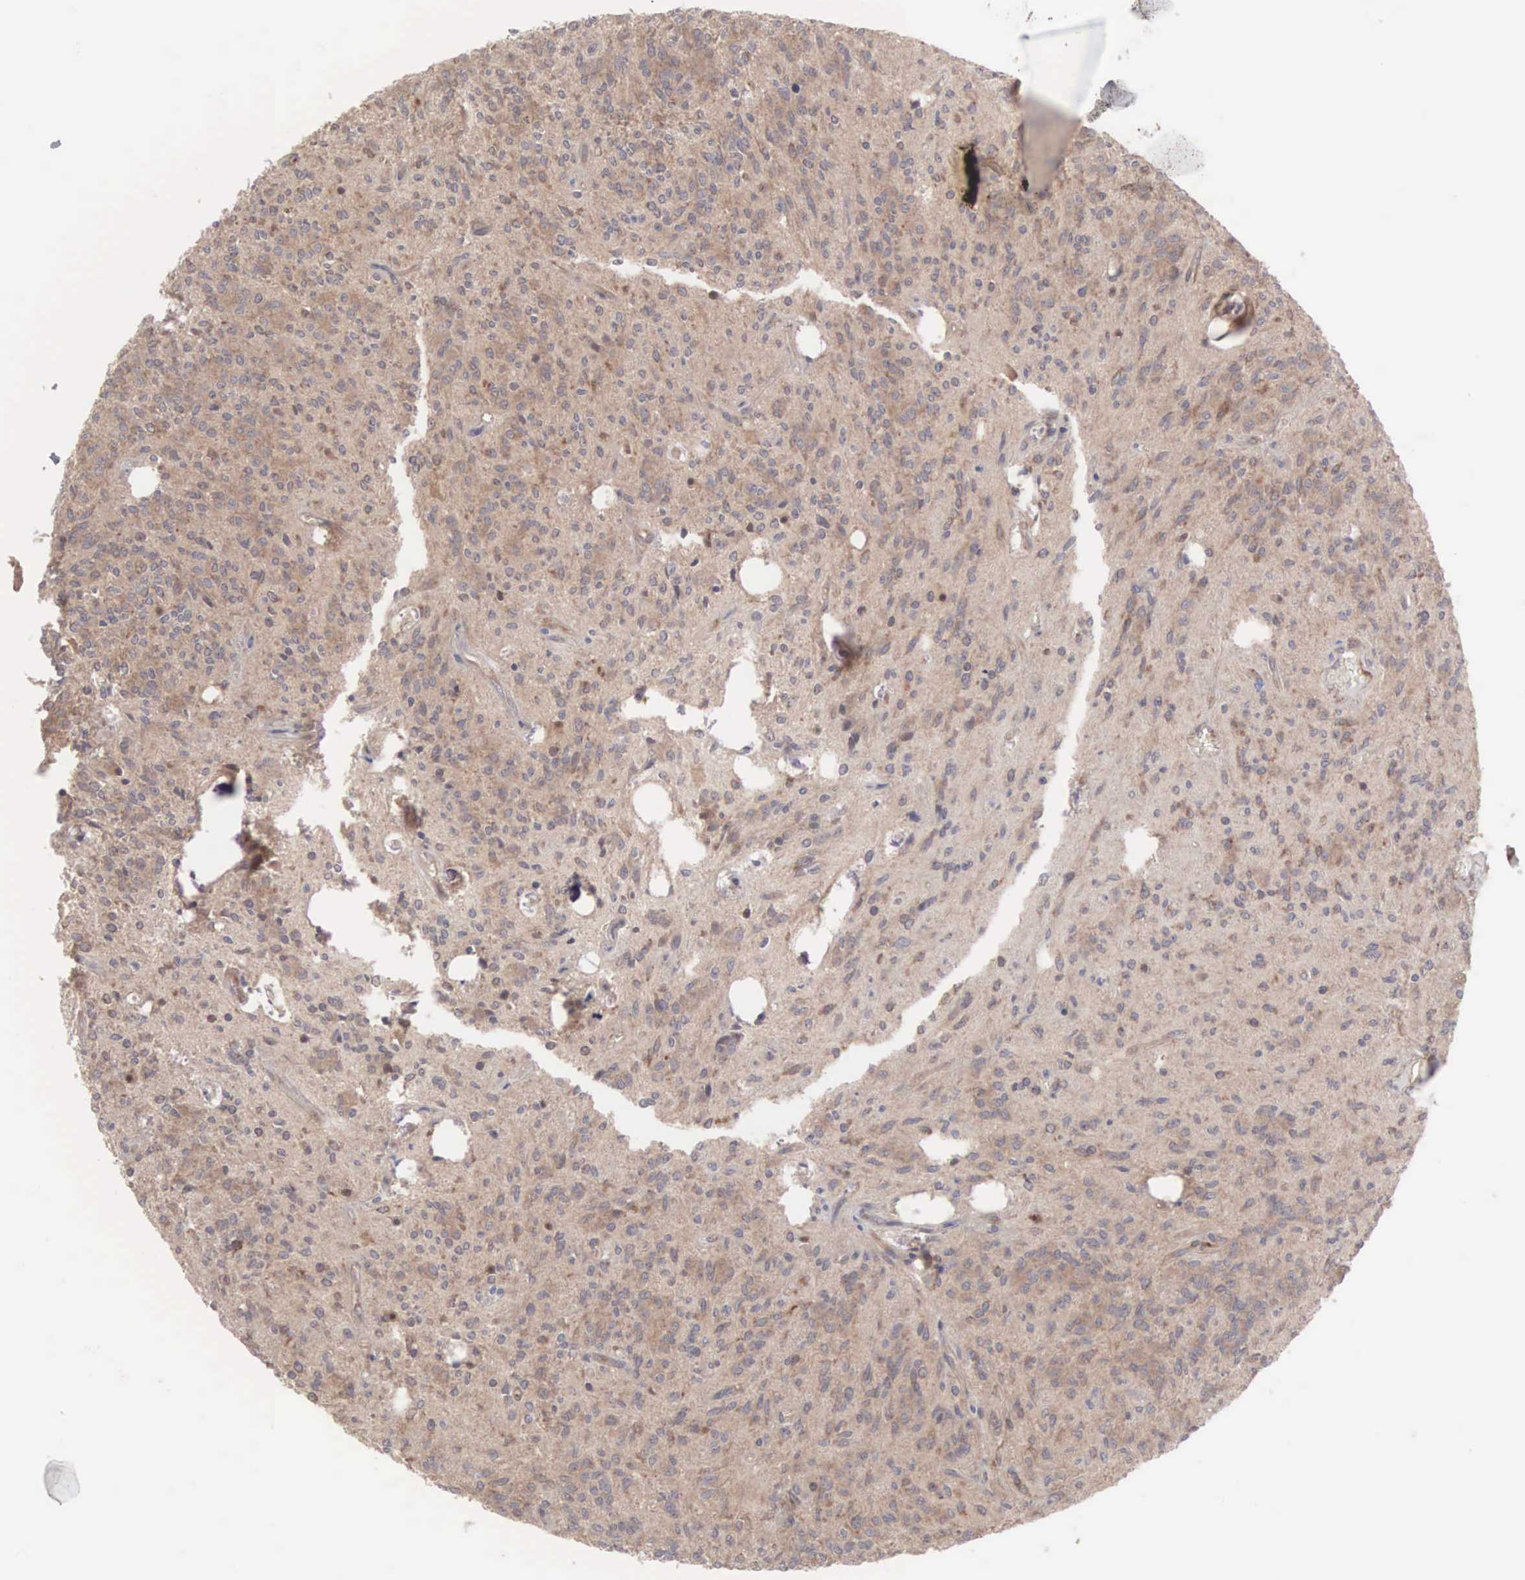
{"staining": {"intensity": "moderate", "quantity": ">75%", "location": "cytoplasmic/membranous"}, "tissue": "glioma", "cell_type": "Tumor cells", "image_type": "cancer", "snomed": [{"axis": "morphology", "description": "Glioma, malignant, Low grade"}, {"axis": "topography", "description": "Brain"}], "caption": "Immunohistochemistry (IHC) photomicrograph of neoplastic tissue: human low-grade glioma (malignant) stained using IHC displays medium levels of moderate protein expression localized specifically in the cytoplasmic/membranous of tumor cells, appearing as a cytoplasmic/membranous brown color.", "gene": "INF2", "patient": {"sex": "female", "age": 15}}